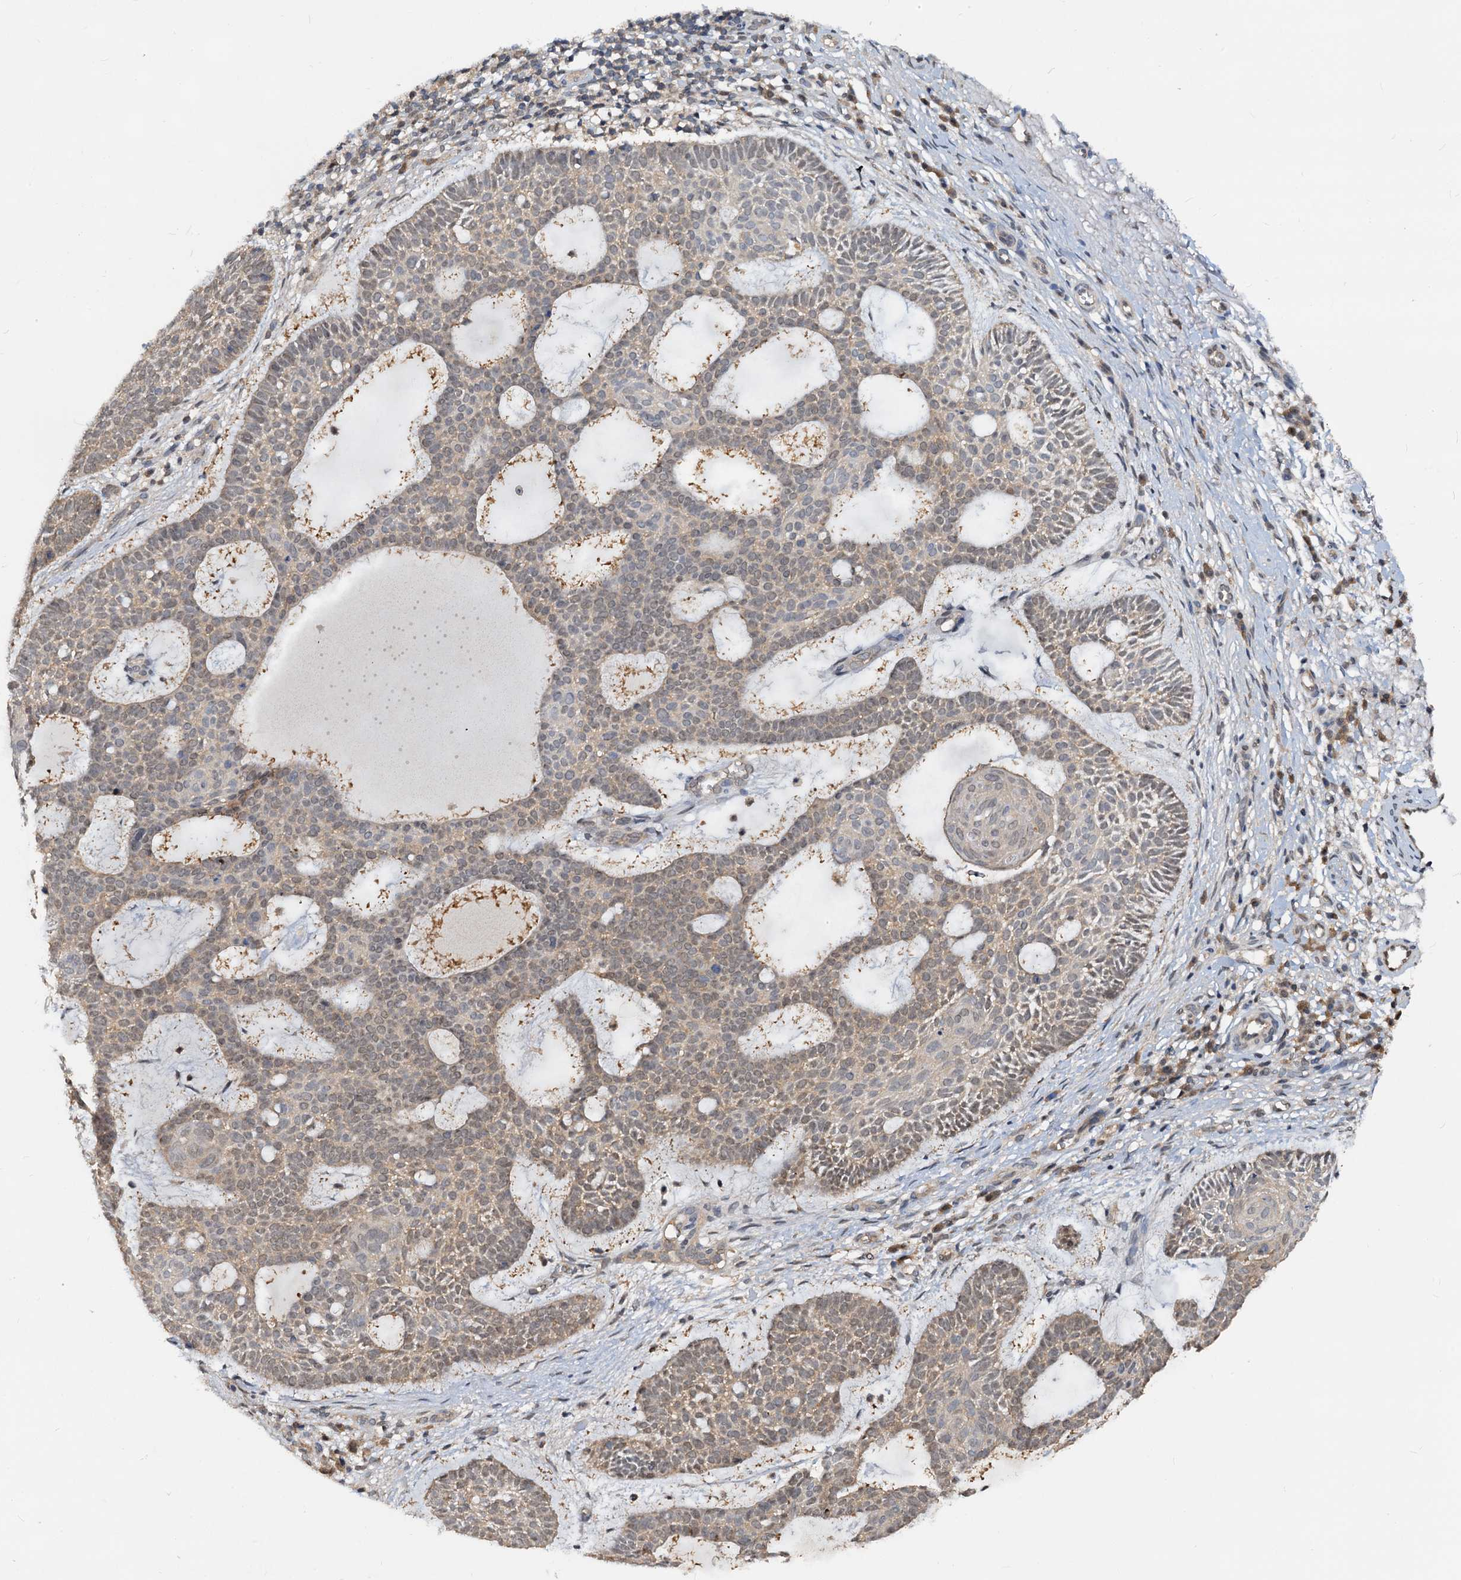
{"staining": {"intensity": "weak", "quantity": ">75%", "location": "cytoplasmic/membranous,nuclear"}, "tissue": "skin cancer", "cell_type": "Tumor cells", "image_type": "cancer", "snomed": [{"axis": "morphology", "description": "Basal cell carcinoma"}, {"axis": "topography", "description": "Skin"}], "caption": "Weak cytoplasmic/membranous and nuclear expression for a protein is seen in about >75% of tumor cells of basal cell carcinoma (skin) using IHC.", "gene": "PTGES3", "patient": {"sex": "male", "age": 85}}